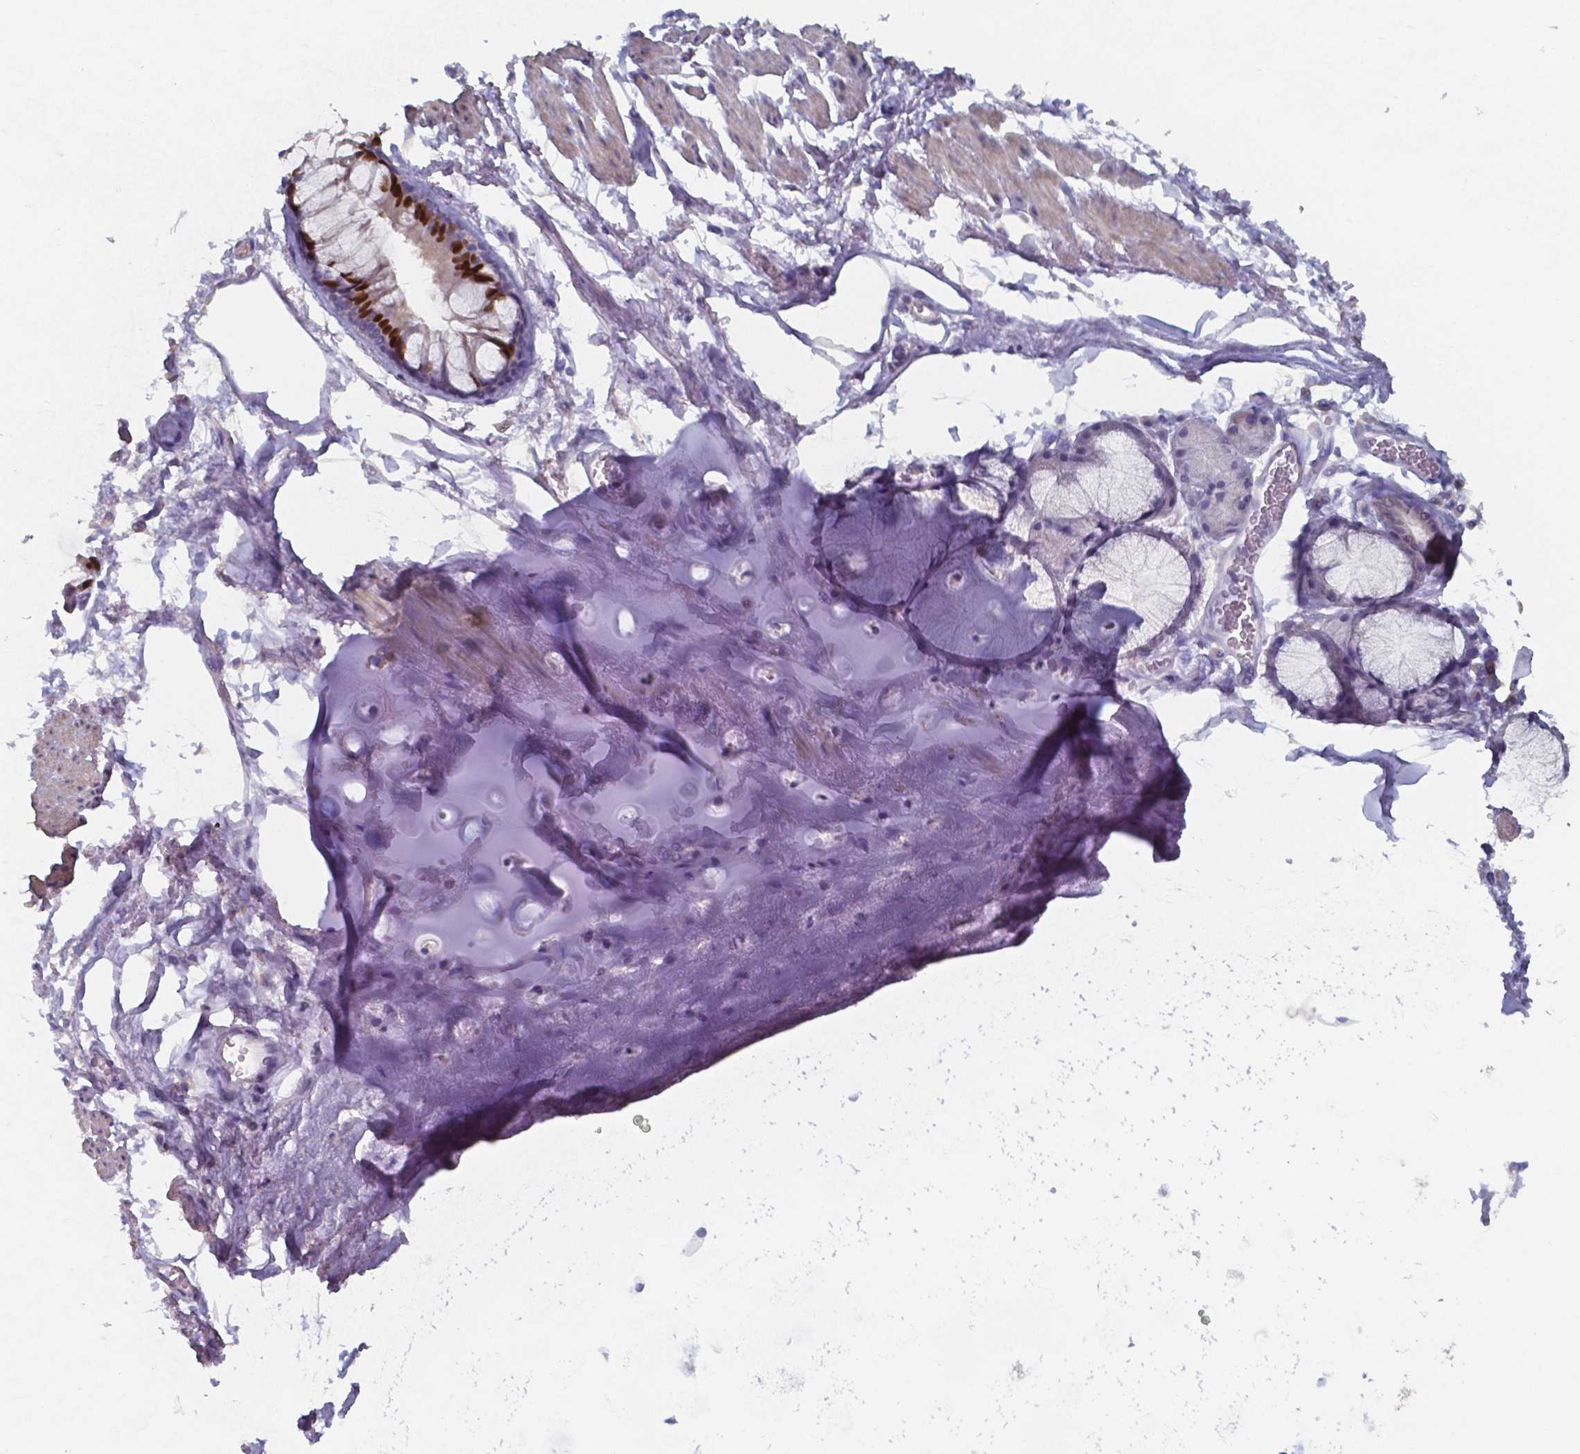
{"staining": {"intensity": "negative", "quantity": "none", "location": "none"}, "tissue": "adipose tissue", "cell_type": "Adipocytes", "image_type": "normal", "snomed": [{"axis": "morphology", "description": "Normal tissue, NOS"}, {"axis": "topography", "description": "Cartilage tissue"}, {"axis": "topography", "description": "Bronchus"}], "caption": "Protein analysis of unremarkable adipose tissue shows no significant expression in adipocytes. Brightfield microscopy of IHC stained with DAB (brown) and hematoxylin (blue), captured at high magnification.", "gene": "FOXJ1", "patient": {"sex": "female", "age": 79}}